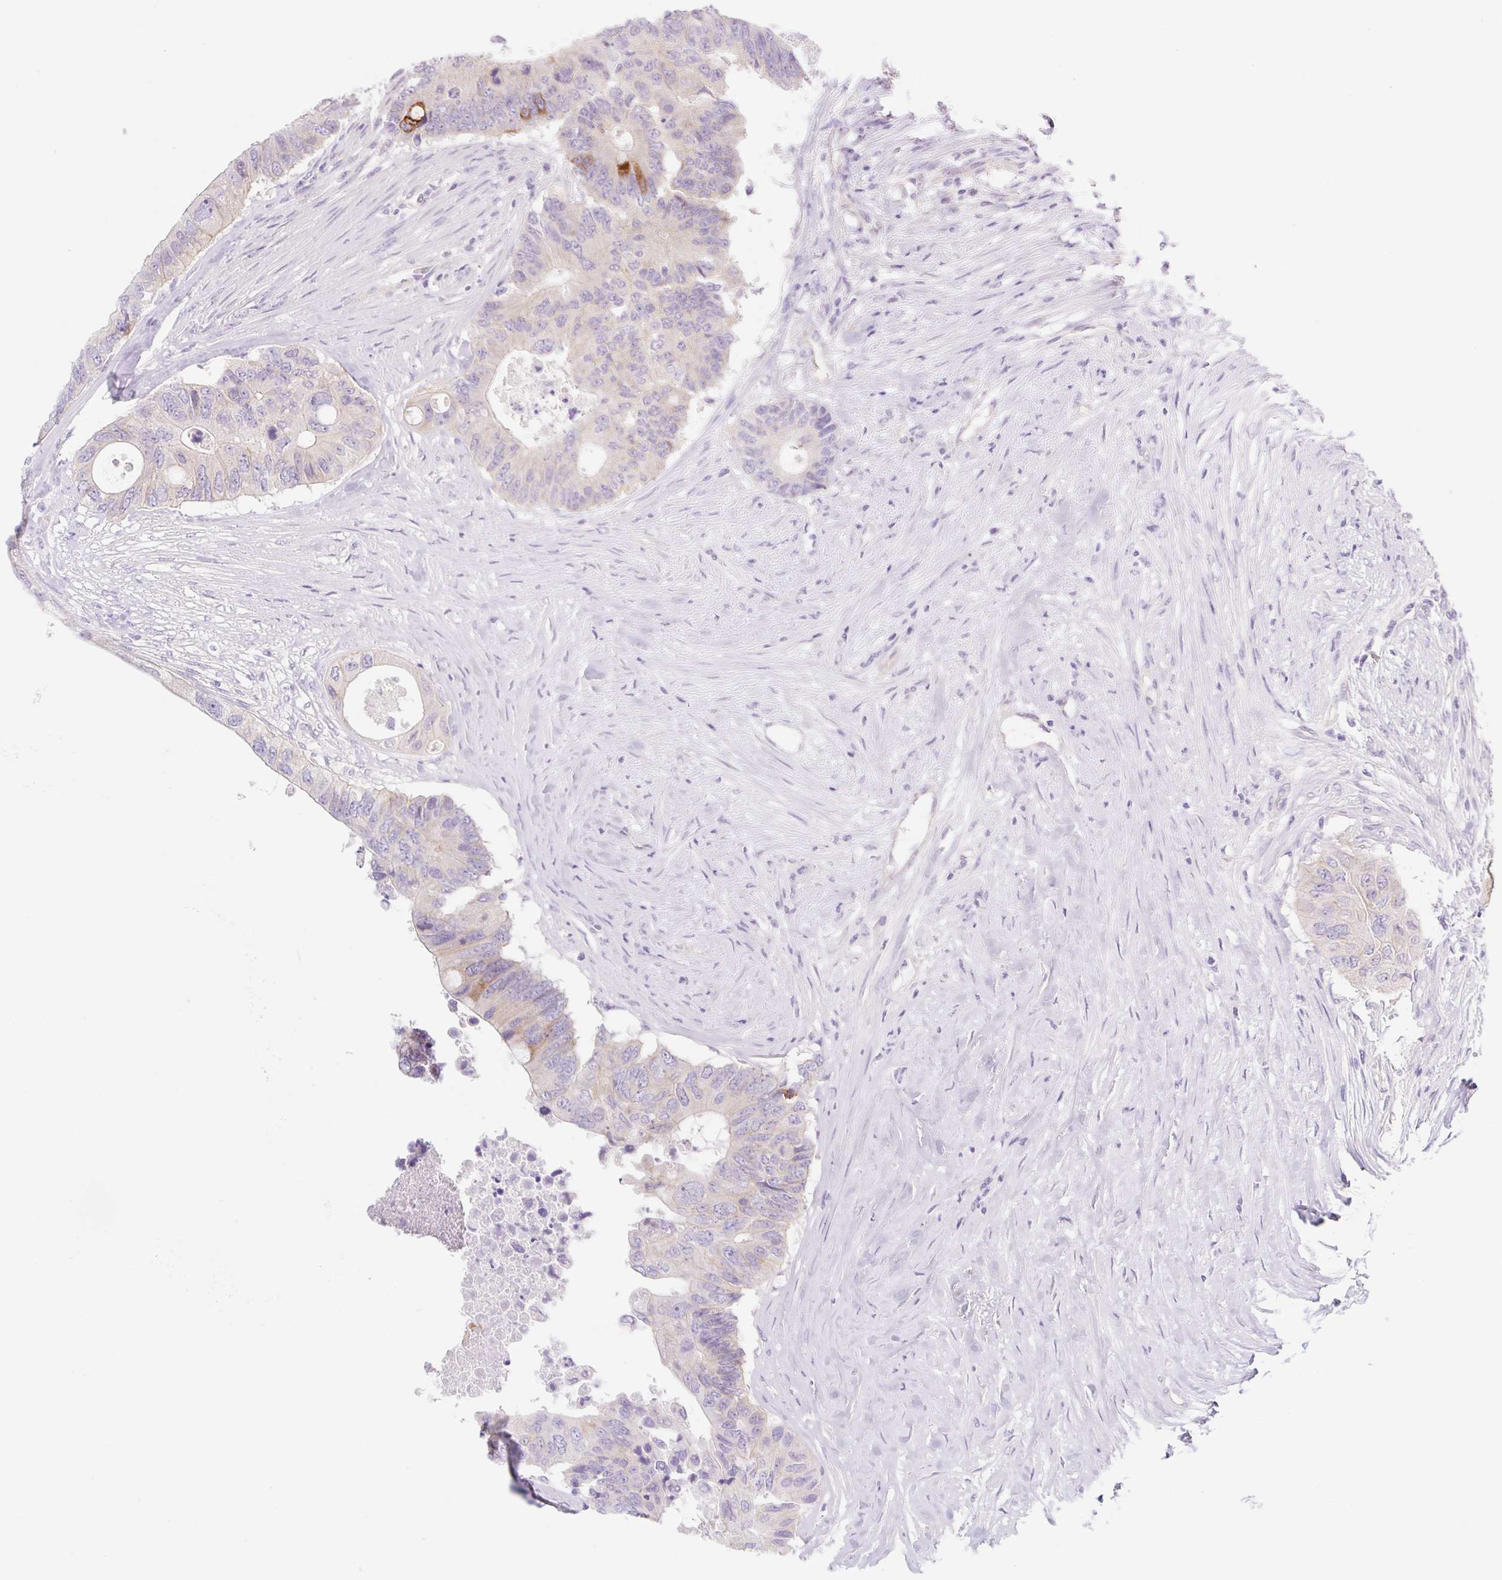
{"staining": {"intensity": "strong", "quantity": "<25%", "location": "cytoplasmic/membranous"}, "tissue": "colorectal cancer", "cell_type": "Tumor cells", "image_type": "cancer", "snomed": [{"axis": "morphology", "description": "Adenocarcinoma, NOS"}, {"axis": "topography", "description": "Colon"}], "caption": "Tumor cells display medium levels of strong cytoplasmic/membranous positivity in about <25% of cells in human colorectal adenocarcinoma.", "gene": "LYVE1", "patient": {"sex": "male", "age": 71}}